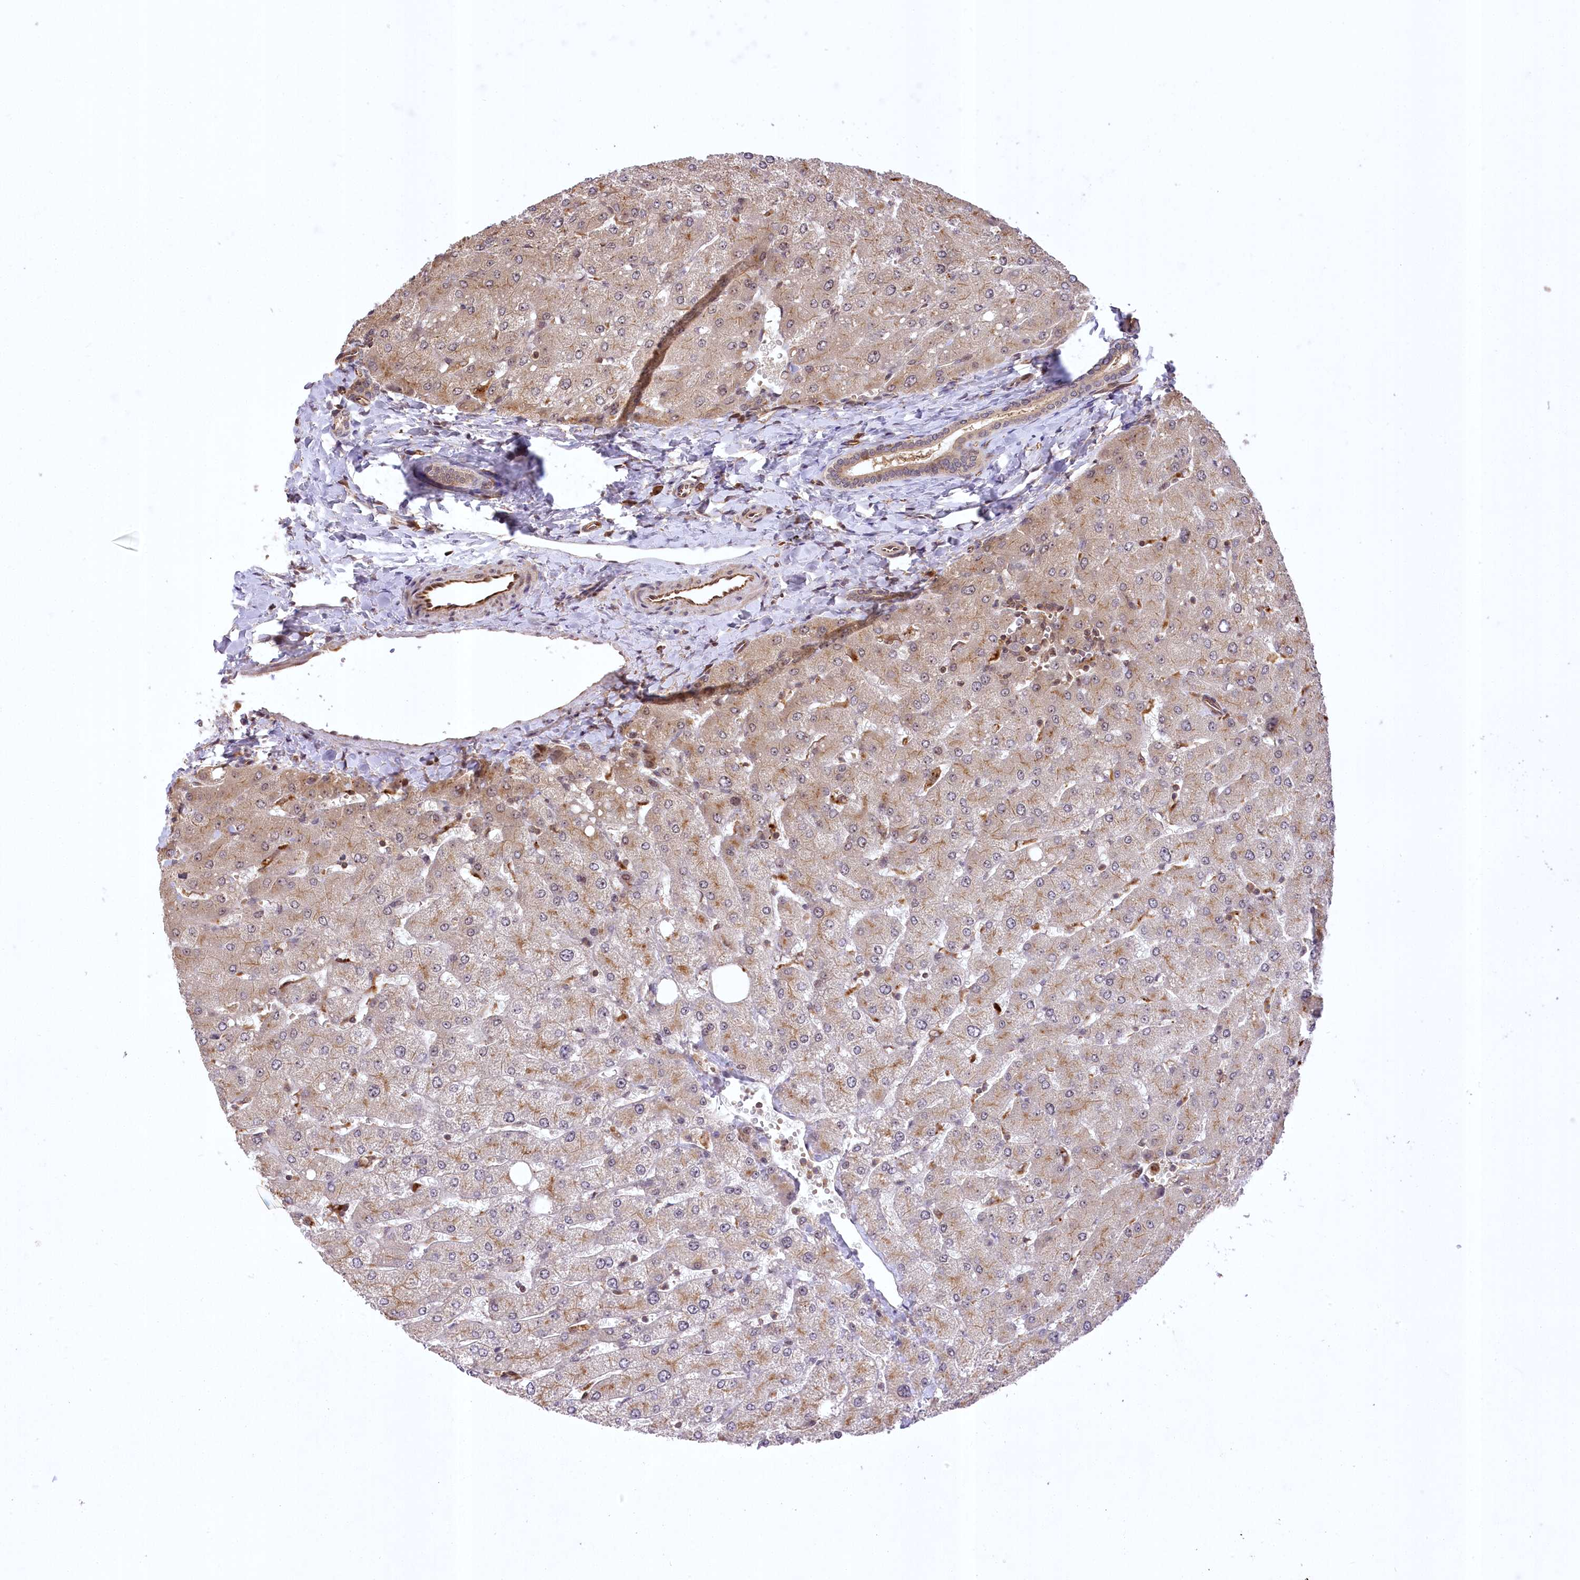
{"staining": {"intensity": "weak", "quantity": ">75%", "location": "cytoplasmic/membranous"}, "tissue": "liver", "cell_type": "Cholangiocytes", "image_type": "normal", "snomed": [{"axis": "morphology", "description": "Normal tissue, NOS"}, {"axis": "topography", "description": "Liver"}], "caption": "Immunohistochemistry photomicrograph of benign liver: human liver stained using immunohistochemistry reveals low levels of weak protein expression localized specifically in the cytoplasmic/membranous of cholangiocytes, appearing as a cytoplasmic/membranous brown color.", "gene": "SERGEF", "patient": {"sex": "male", "age": 55}}